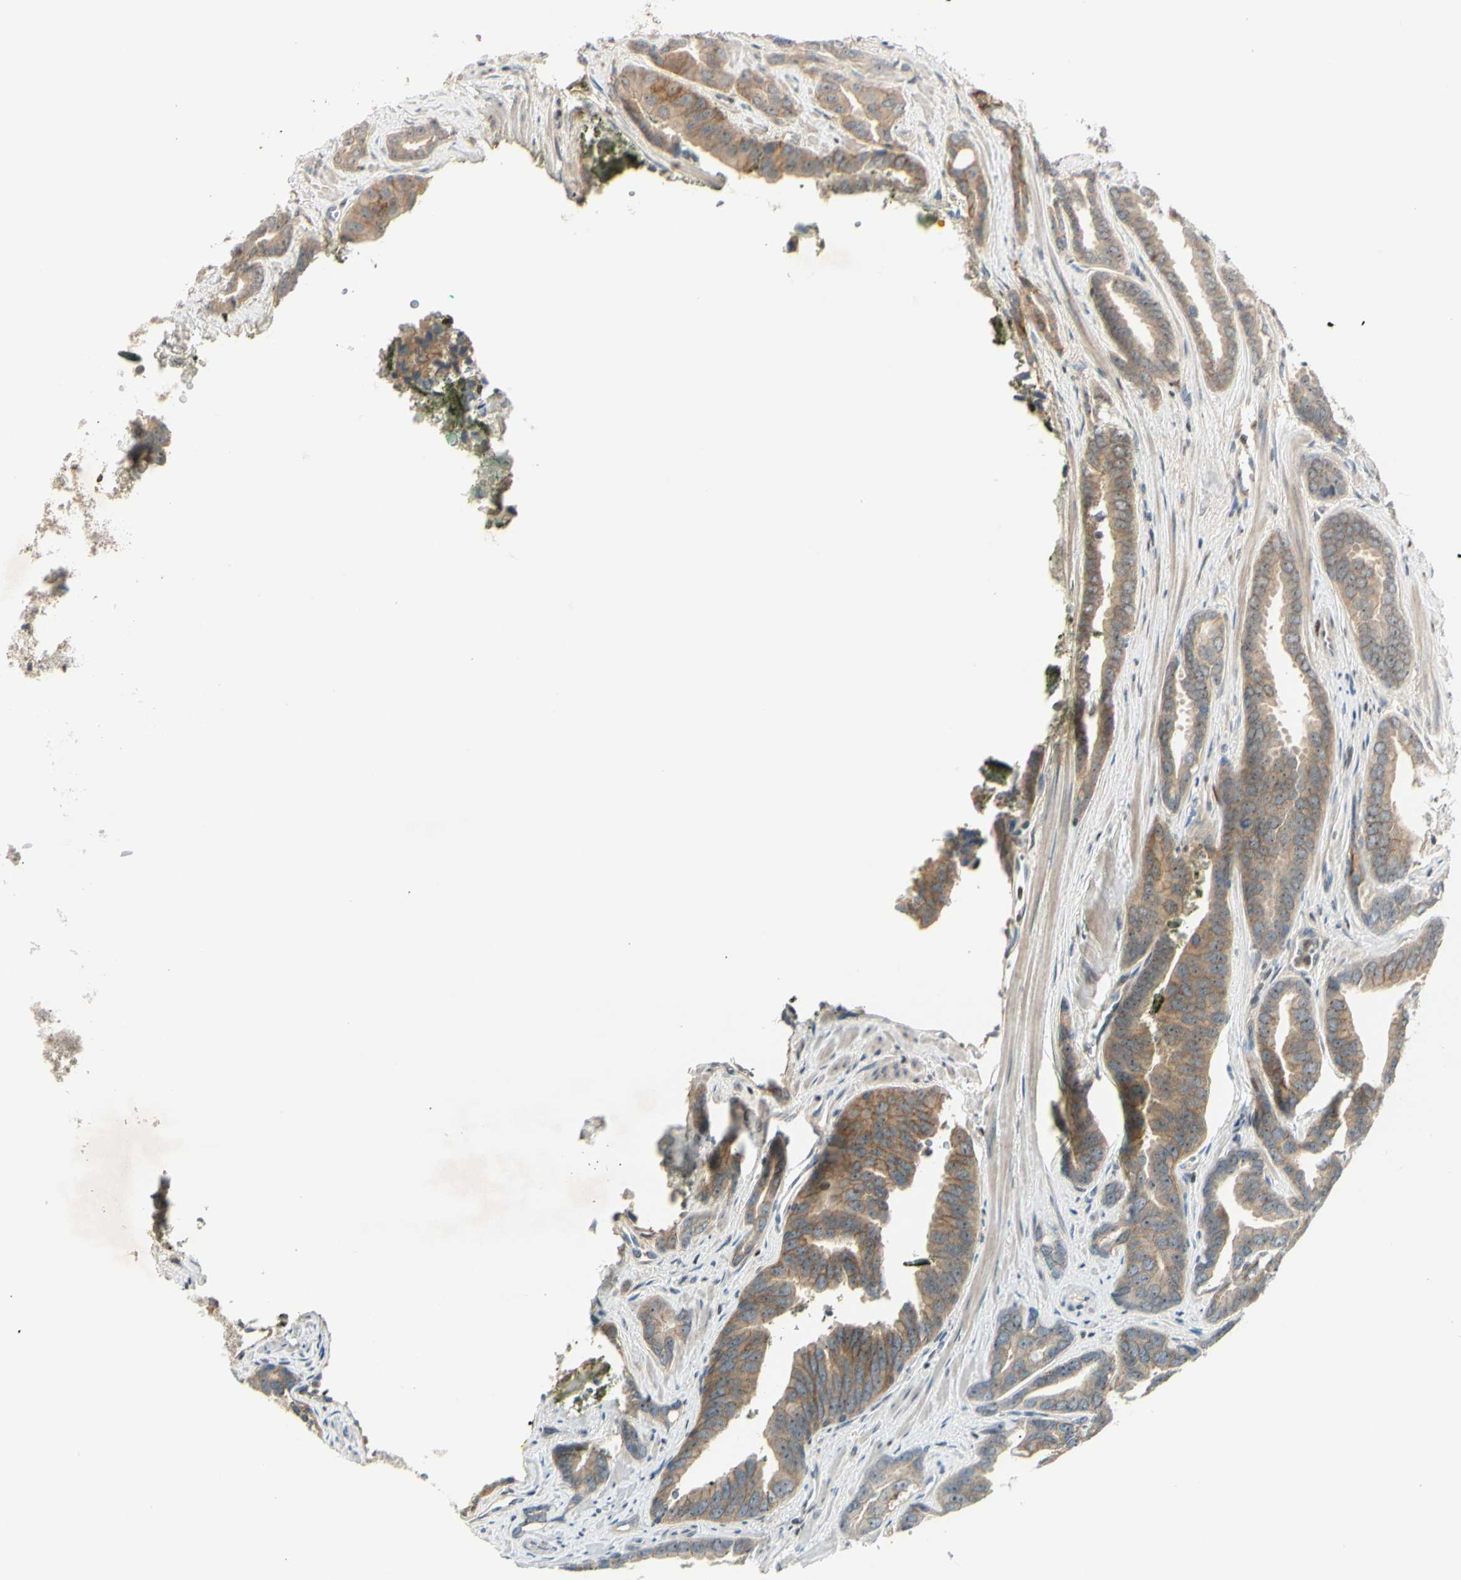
{"staining": {"intensity": "weak", "quantity": ">75%", "location": "cytoplasmic/membranous"}, "tissue": "prostate cancer", "cell_type": "Tumor cells", "image_type": "cancer", "snomed": [{"axis": "morphology", "description": "Adenocarcinoma, High grade"}, {"axis": "topography", "description": "Prostate"}], "caption": "DAB (3,3'-diaminobenzidine) immunohistochemical staining of human prostate cancer (high-grade adenocarcinoma) displays weak cytoplasmic/membranous protein positivity in approximately >75% of tumor cells.", "gene": "NFYA", "patient": {"sex": "male", "age": 67}}